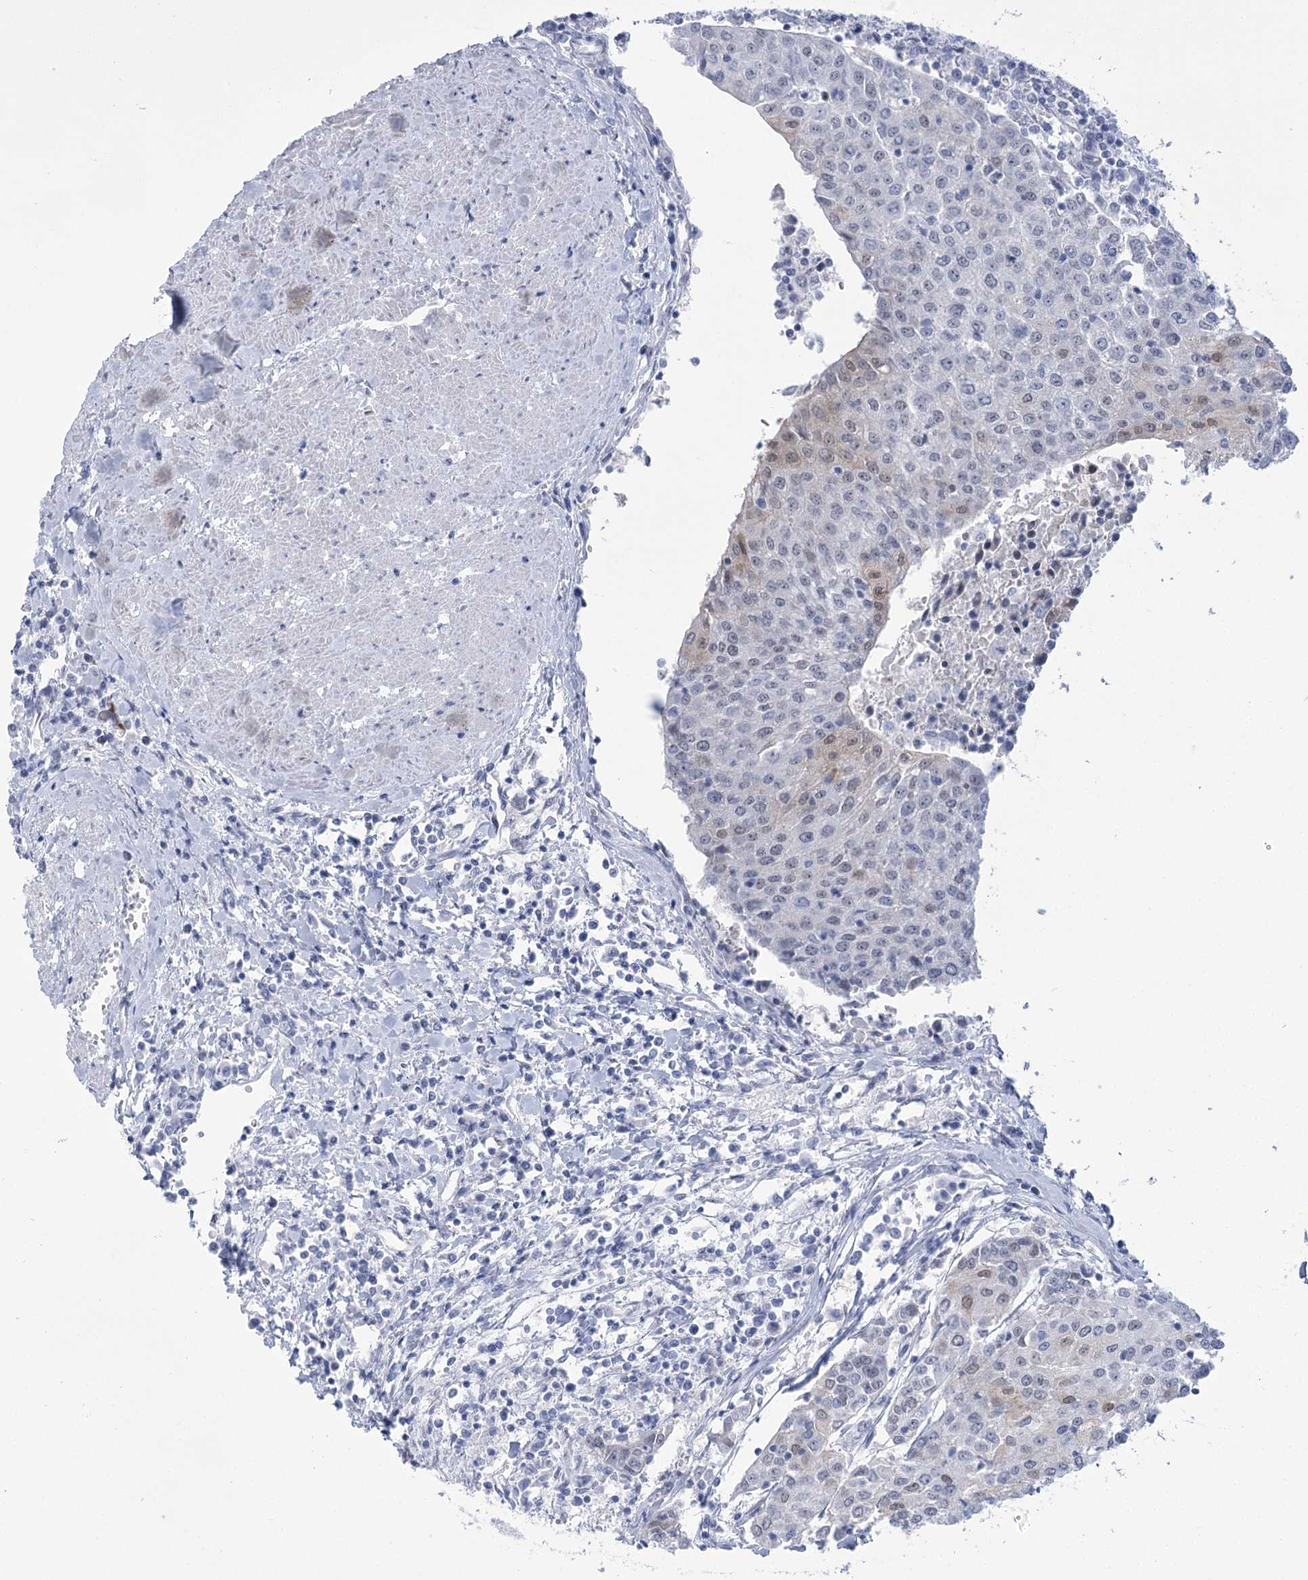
{"staining": {"intensity": "negative", "quantity": "none", "location": "none"}, "tissue": "urothelial cancer", "cell_type": "Tumor cells", "image_type": "cancer", "snomed": [{"axis": "morphology", "description": "Urothelial carcinoma, High grade"}, {"axis": "topography", "description": "Urinary bladder"}], "caption": "Immunohistochemistry (IHC) photomicrograph of urothelial carcinoma (high-grade) stained for a protein (brown), which shows no staining in tumor cells. The staining was performed using DAB to visualize the protein expression in brown, while the nuclei were stained in blue with hematoxylin (Magnification: 20x).", "gene": "HORMAD1", "patient": {"sex": "female", "age": 85}}